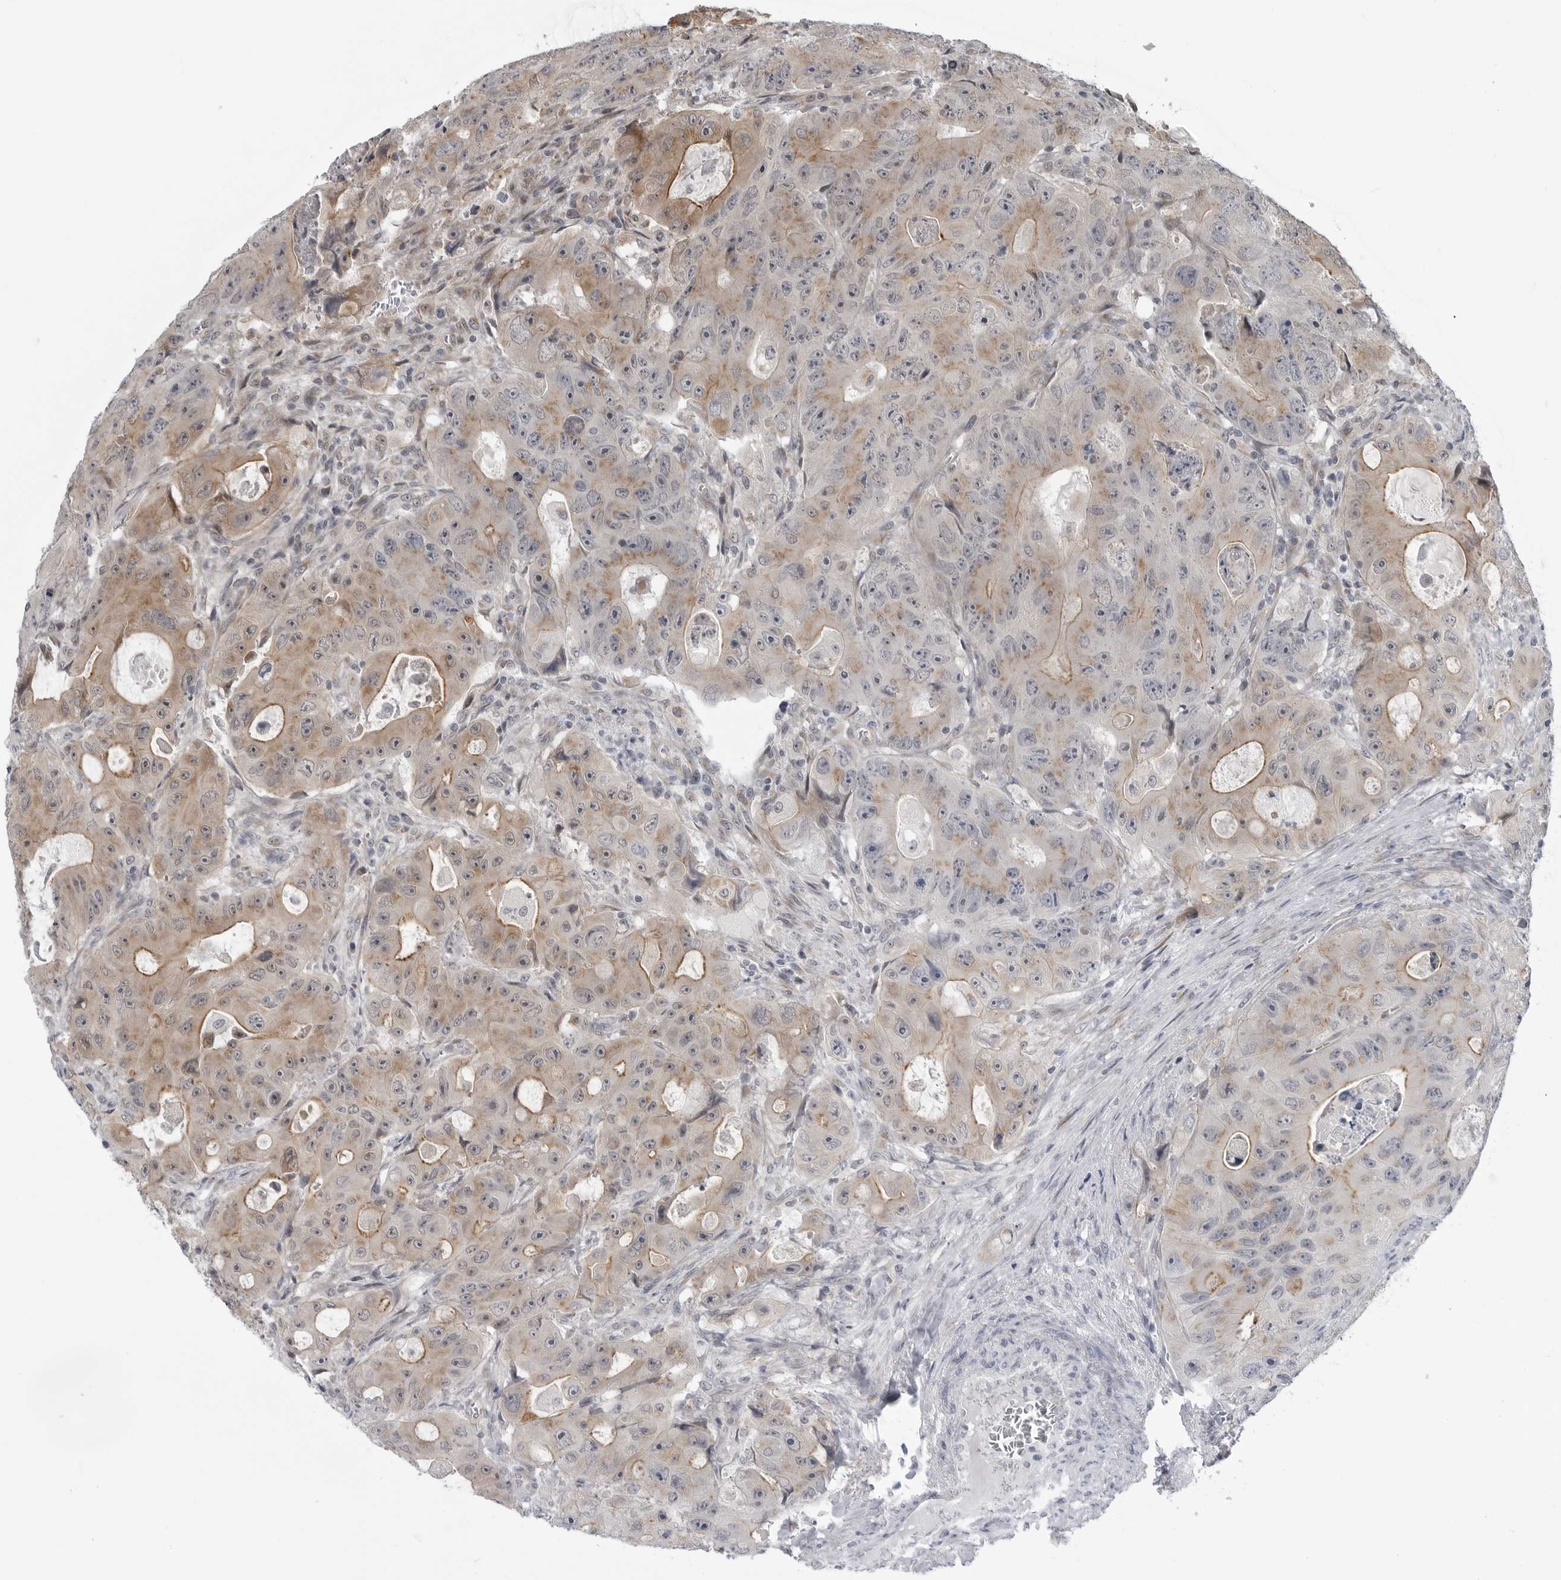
{"staining": {"intensity": "moderate", "quantity": ">75%", "location": "cytoplasmic/membranous"}, "tissue": "colorectal cancer", "cell_type": "Tumor cells", "image_type": "cancer", "snomed": [{"axis": "morphology", "description": "Adenocarcinoma, NOS"}, {"axis": "topography", "description": "Colon"}], "caption": "Immunohistochemical staining of human colorectal cancer demonstrates medium levels of moderate cytoplasmic/membranous protein expression in about >75% of tumor cells.", "gene": "LRRC45", "patient": {"sex": "female", "age": 46}}